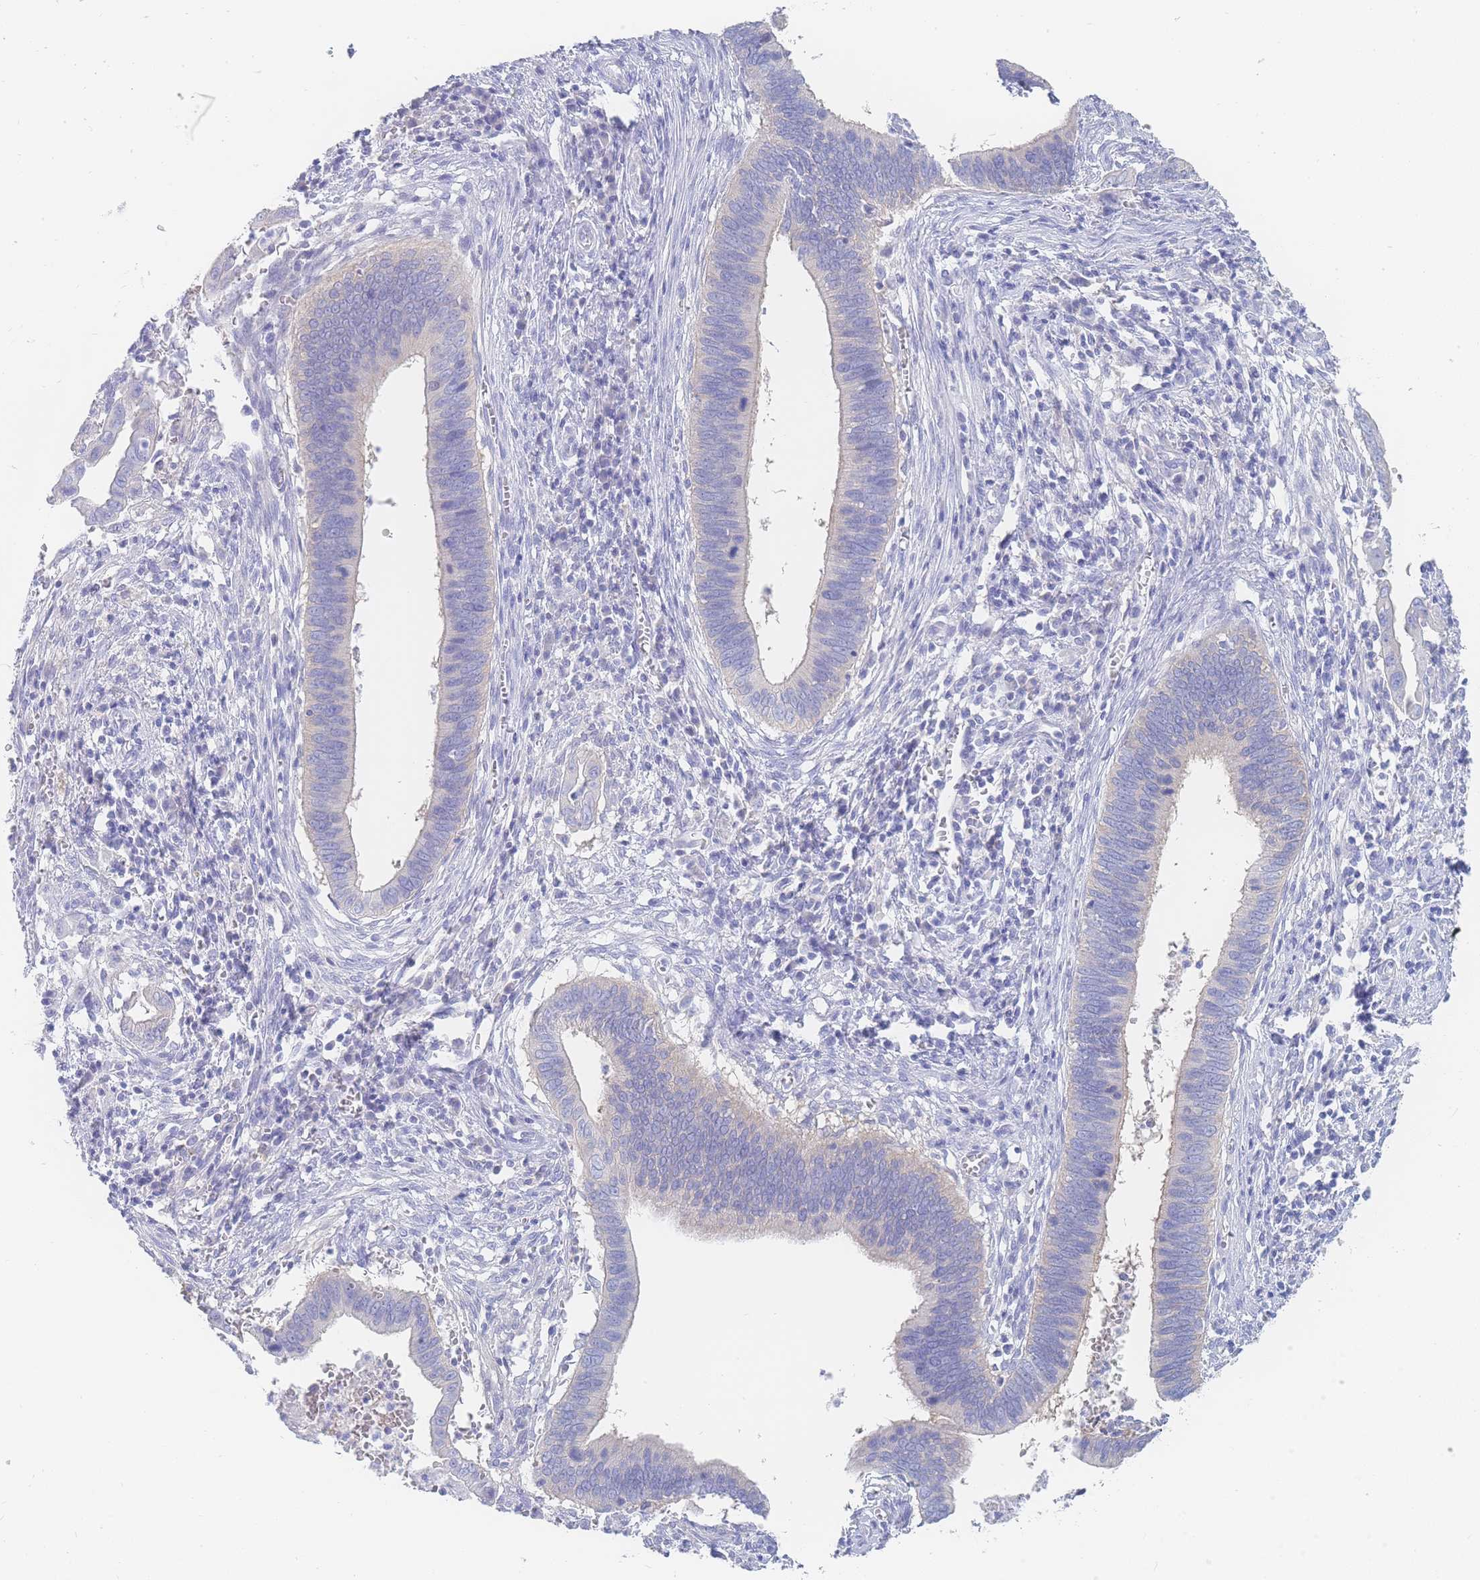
{"staining": {"intensity": "negative", "quantity": "none", "location": "none"}, "tissue": "cervical cancer", "cell_type": "Tumor cells", "image_type": "cancer", "snomed": [{"axis": "morphology", "description": "Adenocarcinoma, NOS"}, {"axis": "topography", "description": "Cervix"}], "caption": "The image exhibits no significant staining in tumor cells of cervical adenocarcinoma.", "gene": "LZTFL1", "patient": {"sex": "female", "age": 42}}